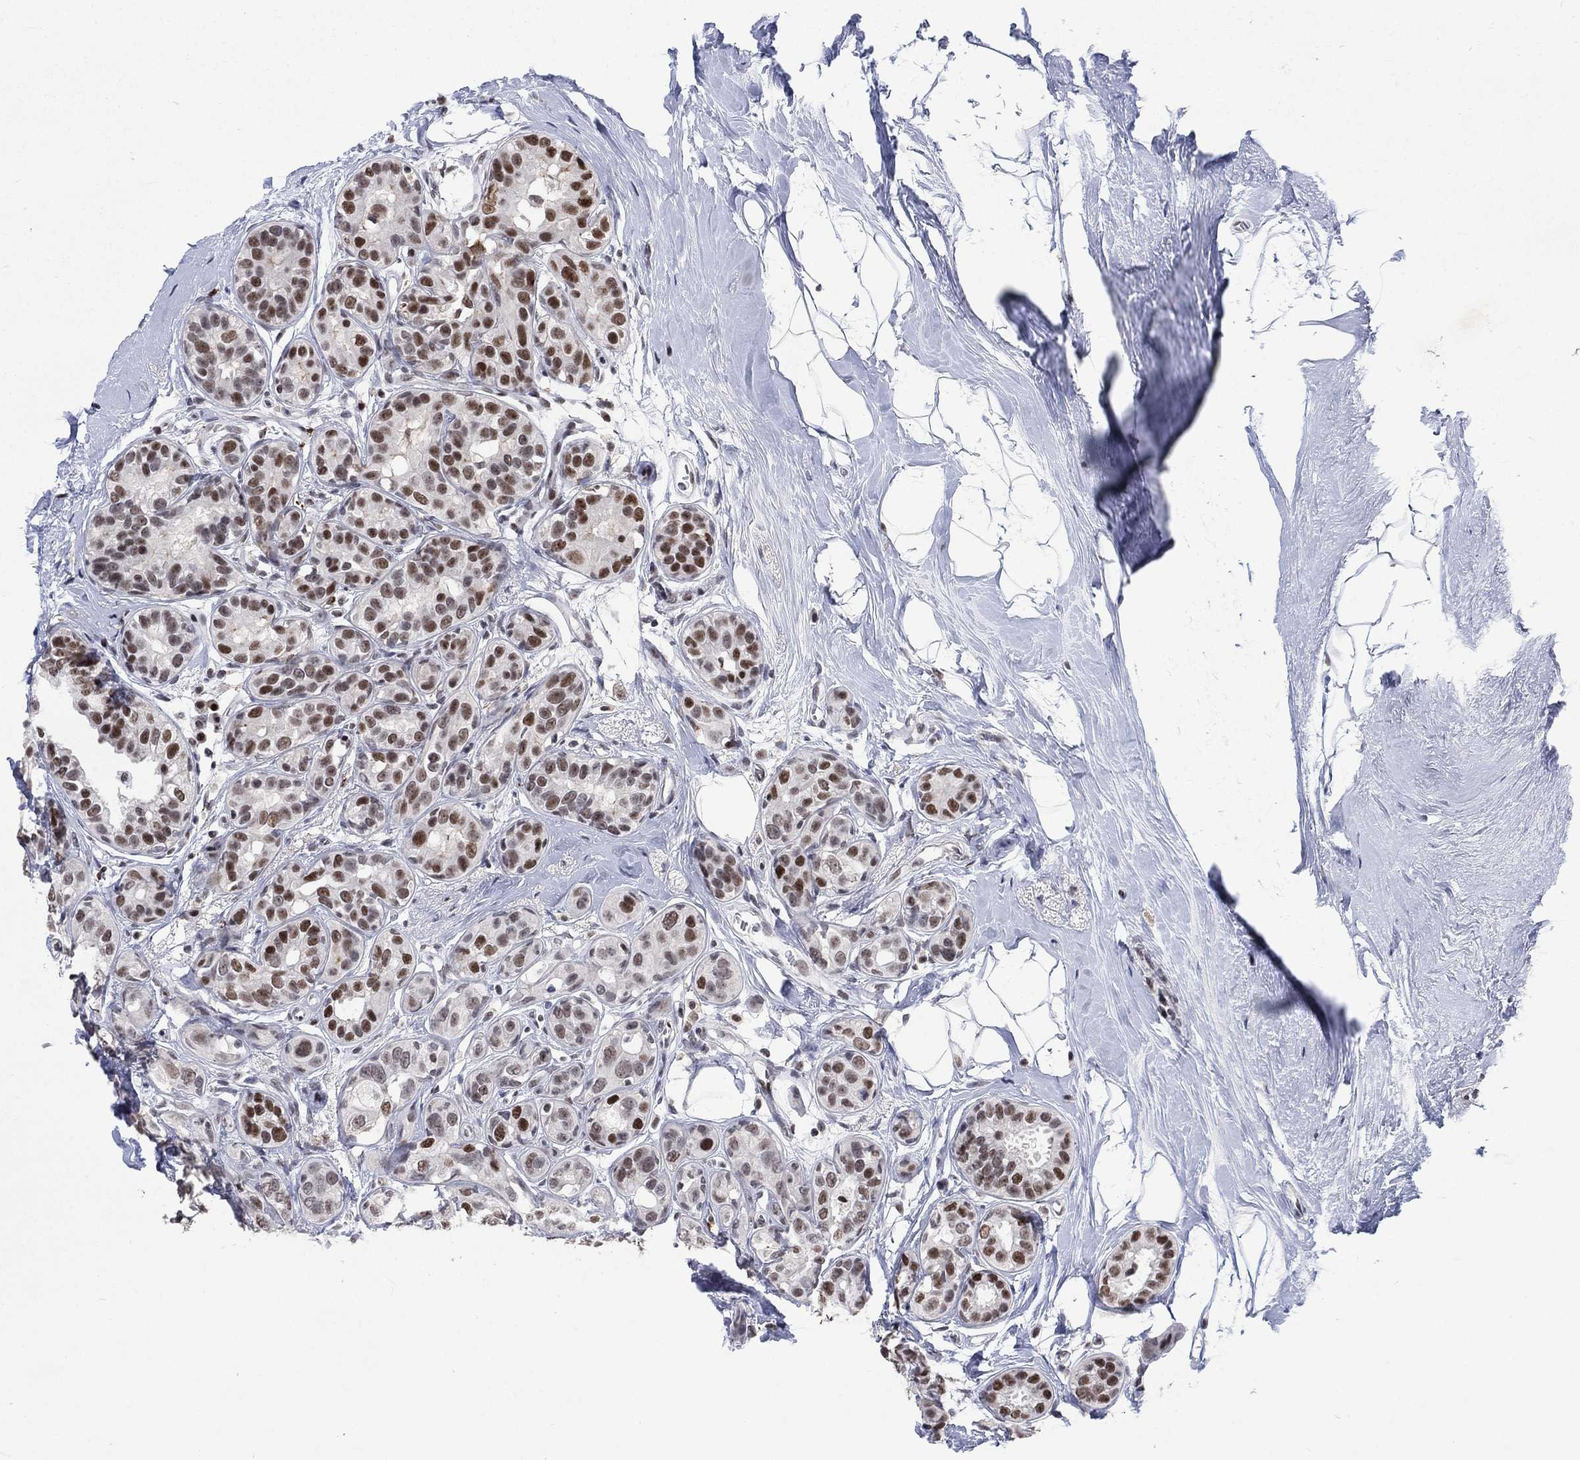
{"staining": {"intensity": "strong", "quantity": "25%-75%", "location": "nuclear"}, "tissue": "breast cancer", "cell_type": "Tumor cells", "image_type": "cancer", "snomed": [{"axis": "morphology", "description": "Duct carcinoma"}, {"axis": "topography", "description": "Breast"}], "caption": "Immunohistochemistry image of breast cancer stained for a protein (brown), which reveals high levels of strong nuclear expression in about 25%-75% of tumor cells.", "gene": "HCFC1", "patient": {"sex": "female", "age": 55}}